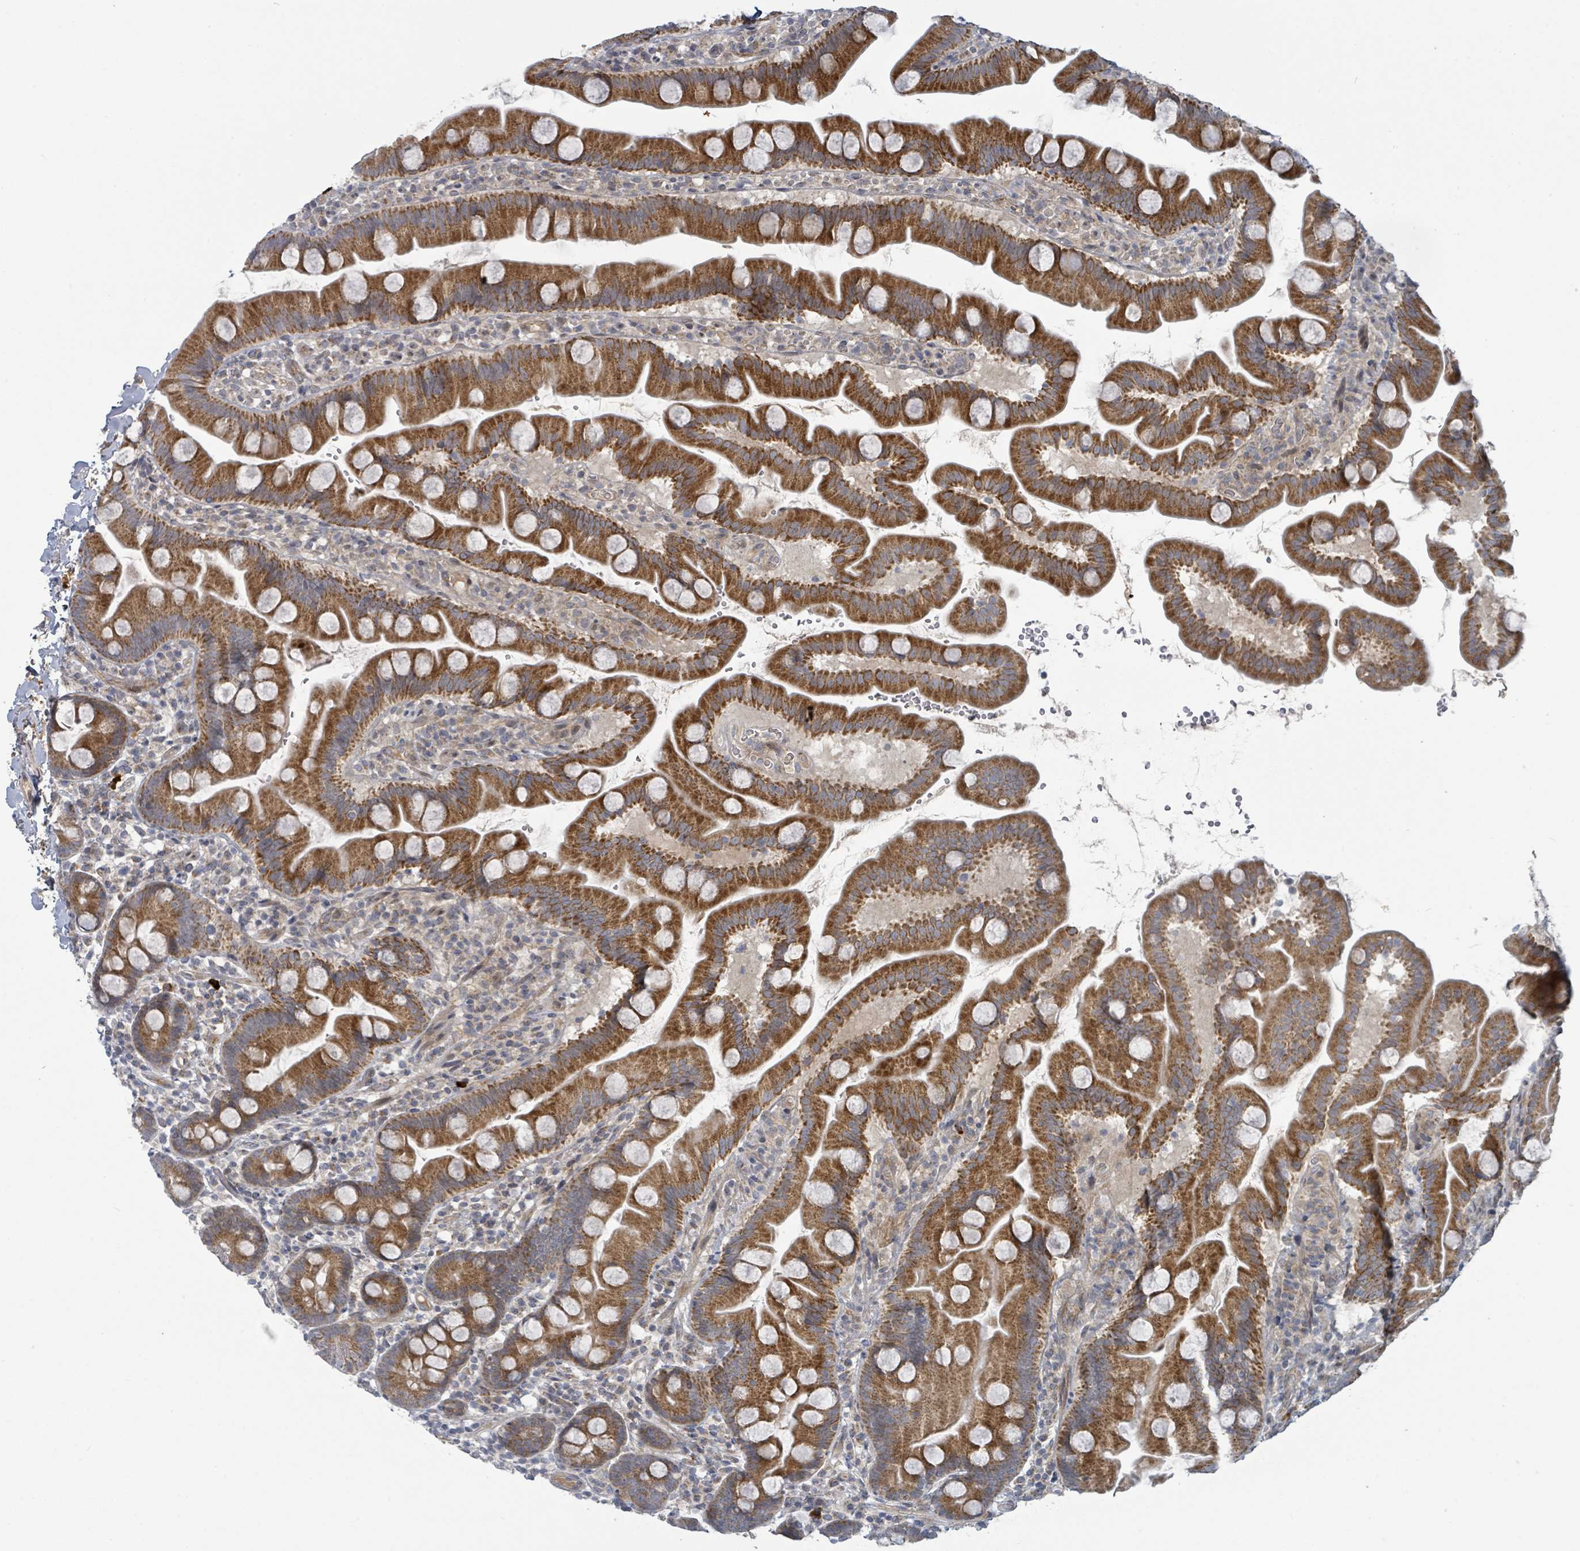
{"staining": {"intensity": "strong", "quantity": ">75%", "location": "cytoplasmic/membranous"}, "tissue": "small intestine", "cell_type": "Glandular cells", "image_type": "normal", "snomed": [{"axis": "morphology", "description": "Normal tissue, NOS"}, {"axis": "topography", "description": "Small intestine"}], "caption": "About >75% of glandular cells in benign small intestine exhibit strong cytoplasmic/membranous protein staining as visualized by brown immunohistochemical staining.", "gene": "COL5A3", "patient": {"sex": "female", "age": 68}}